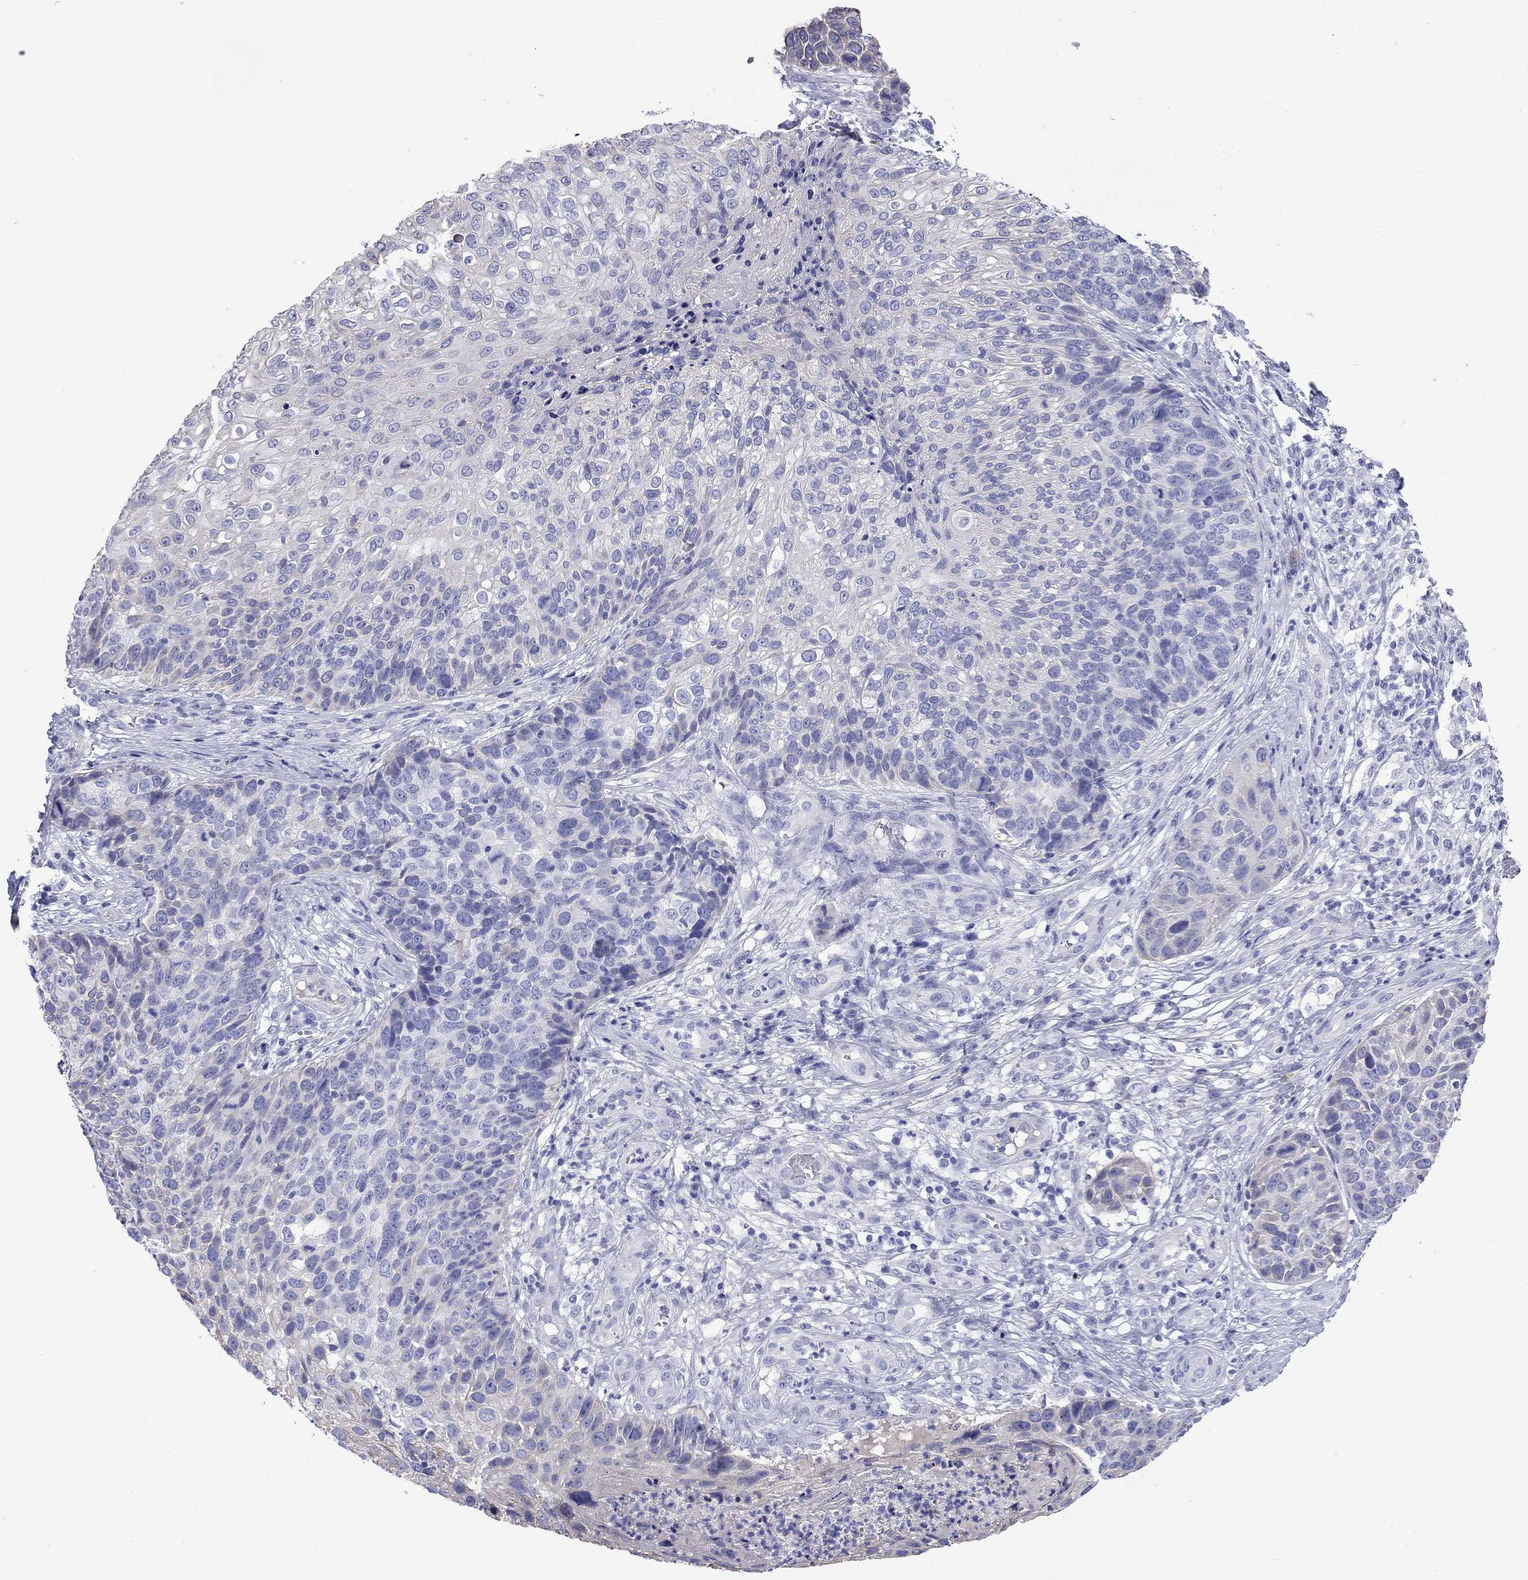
{"staining": {"intensity": "weak", "quantity": "<25%", "location": "cytoplasmic/membranous"}, "tissue": "skin cancer", "cell_type": "Tumor cells", "image_type": "cancer", "snomed": [{"axis": "morphology", "description": "Squamous cell carcinoma, NOS"}, {"axis": "topography", "description": "Skin"}], "caption": "The image demonstrates no staining of tumor cells in skin squamous cell carcinoma. (IHC, brightfield microscopy, high magnification).", "gene": "CMYA5", "patient": {"sex": "male", "age": 92}}